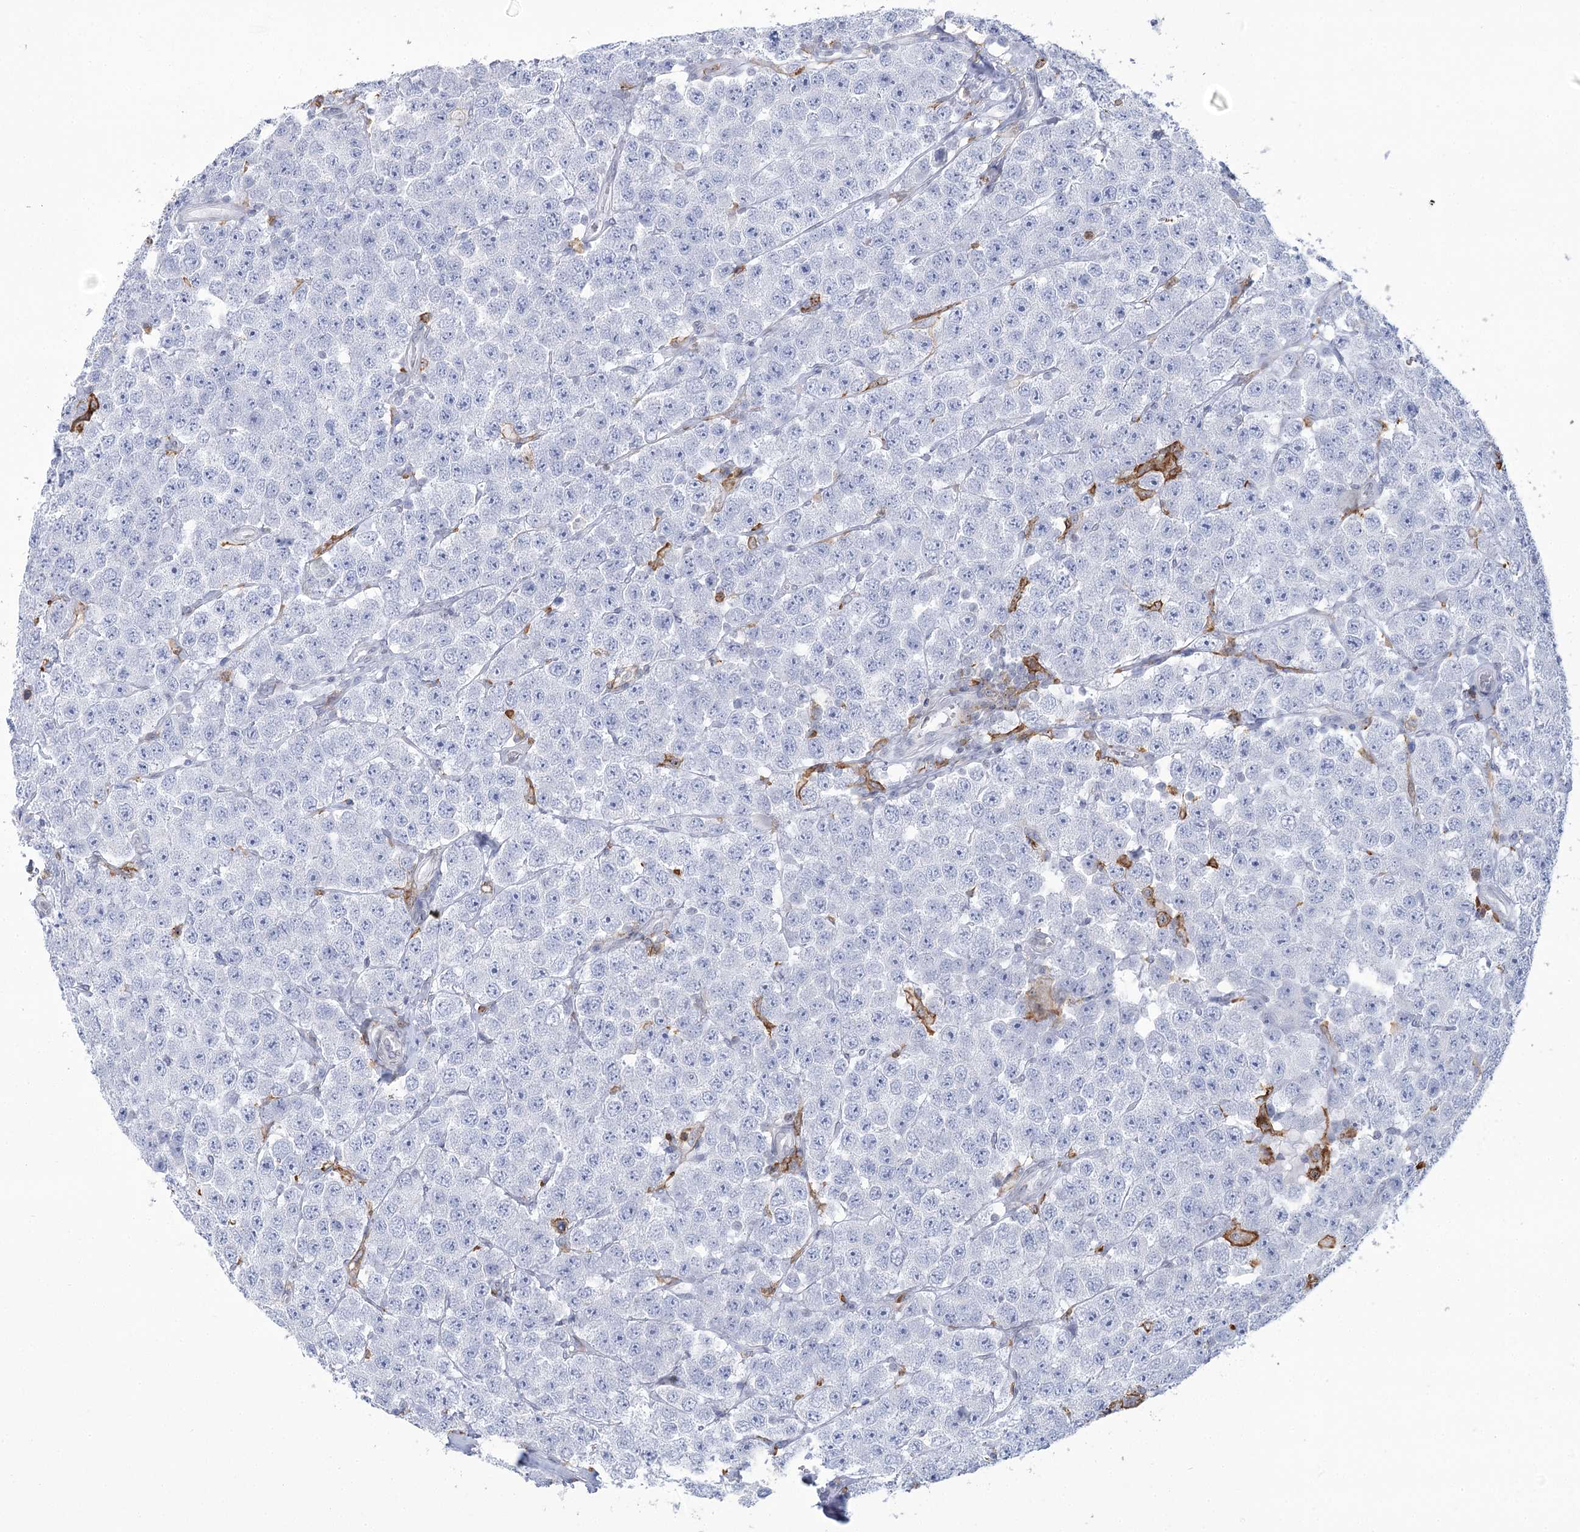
{"staining": {"intensity": "negative", "quantity": "none", "location": "none"}, "tissue": "testis cancer", "cell_type": "Tumor cells", "image_type": "cancer", "snomed": [{"axis": "morphology", "description": "Seminoma, NOS"}, {"axis": "topography", "description": "Testis"}], "caption": "An image of seminoma (testis) stained for a protein demonstrates no brown staining in tumor cells. The staining was performed using DAB (3,3'-diaminobenzidine) to visualize the protein expression in brown, while the nuclei were stained in blue with hematoxylin (Magnification: 20x).", "gene": "C11orf1", "patient": {"sex": "male", "age": 28}}